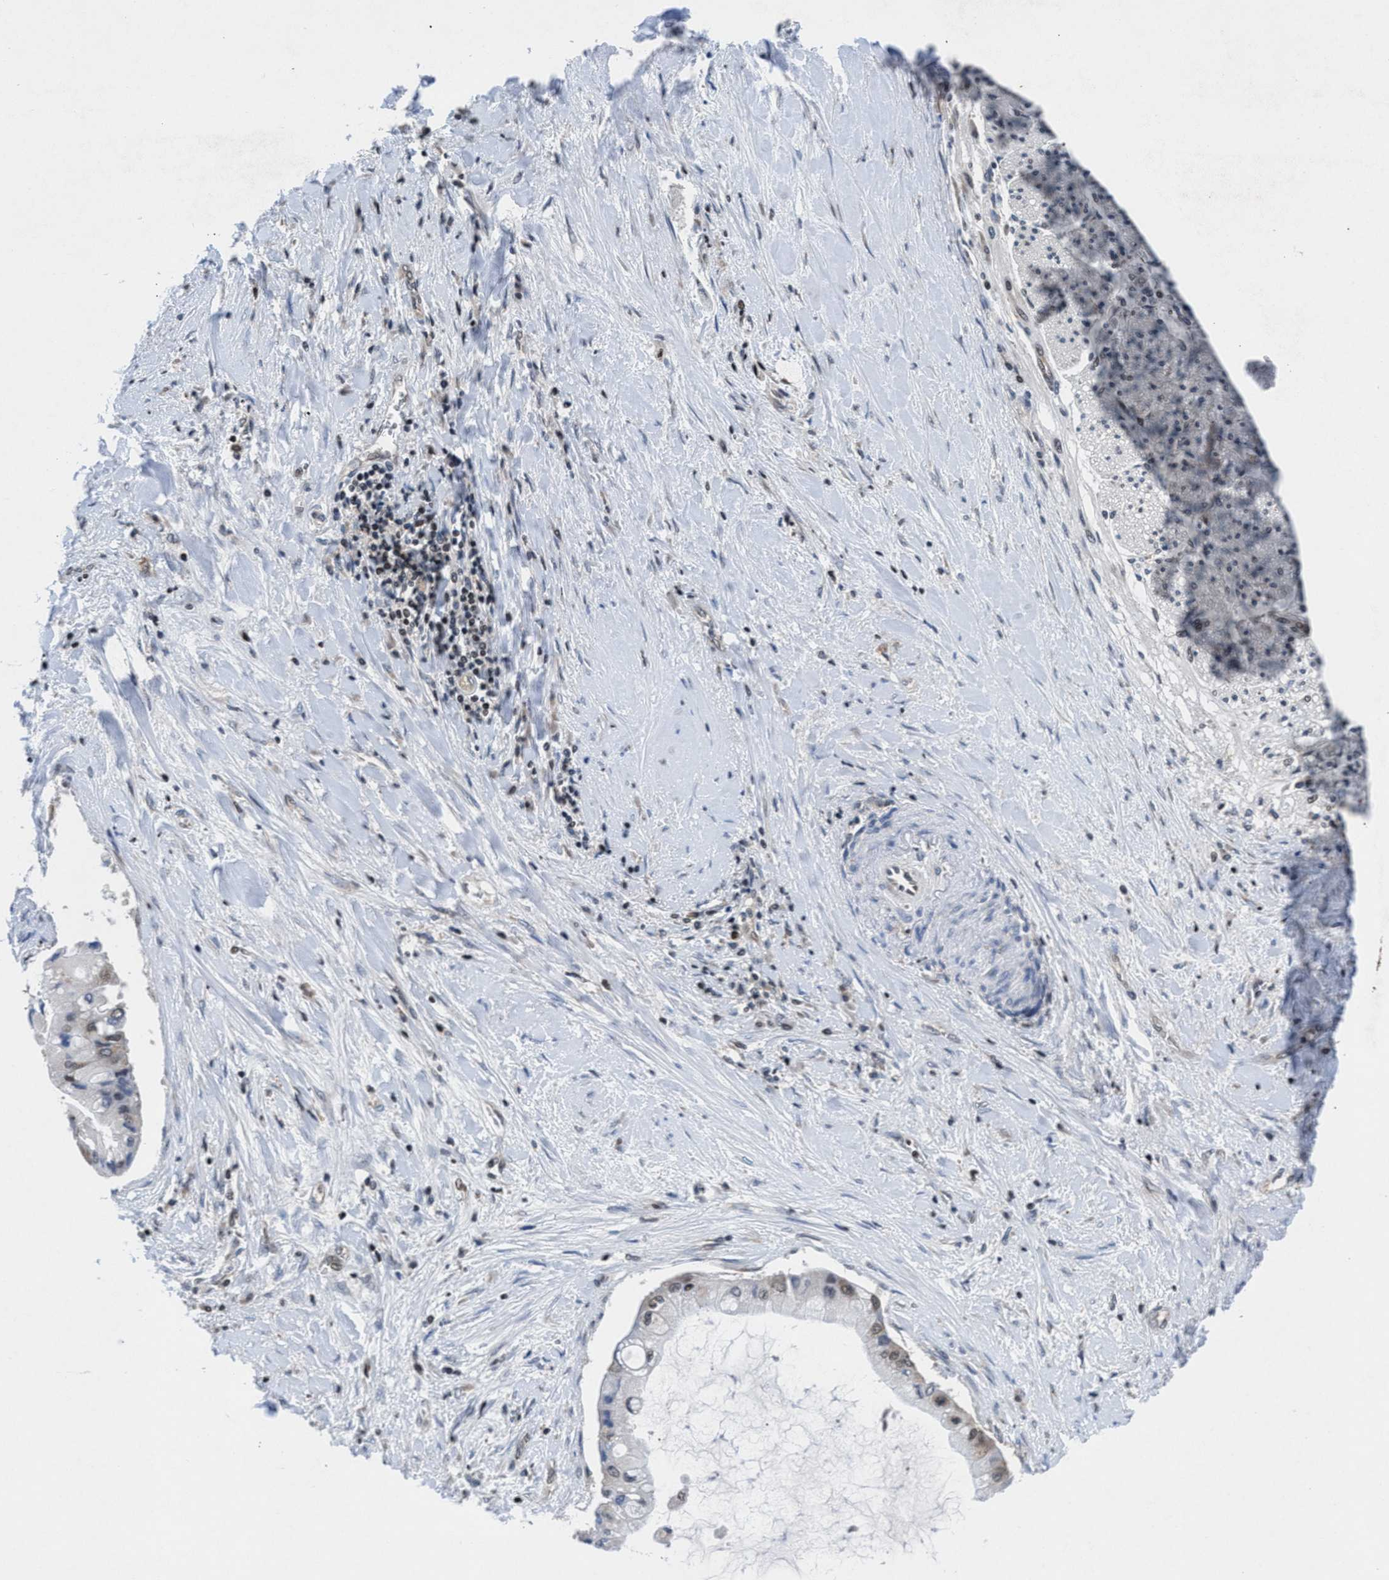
{"staining": {"intensity": "weak", "quantity": "<25%", "location": "cytoplasmic/membranous,nuclear"}, "tissue": "liver cancer", "cell_type": "Tumor cells", "image_type": "cancer", "snomed": [{"axis": "morphology", "description": "Cholangiocarcinoma"}, {"axis": "topography", "description": "Liver"}], "caption": "There is no significant expression in tumor cells of liver cancer. (Immunohistochemistry, brightfield microscopy, high magnification).", "gene": "WDR81", "patient": {"sex": "male", "age": 50}}